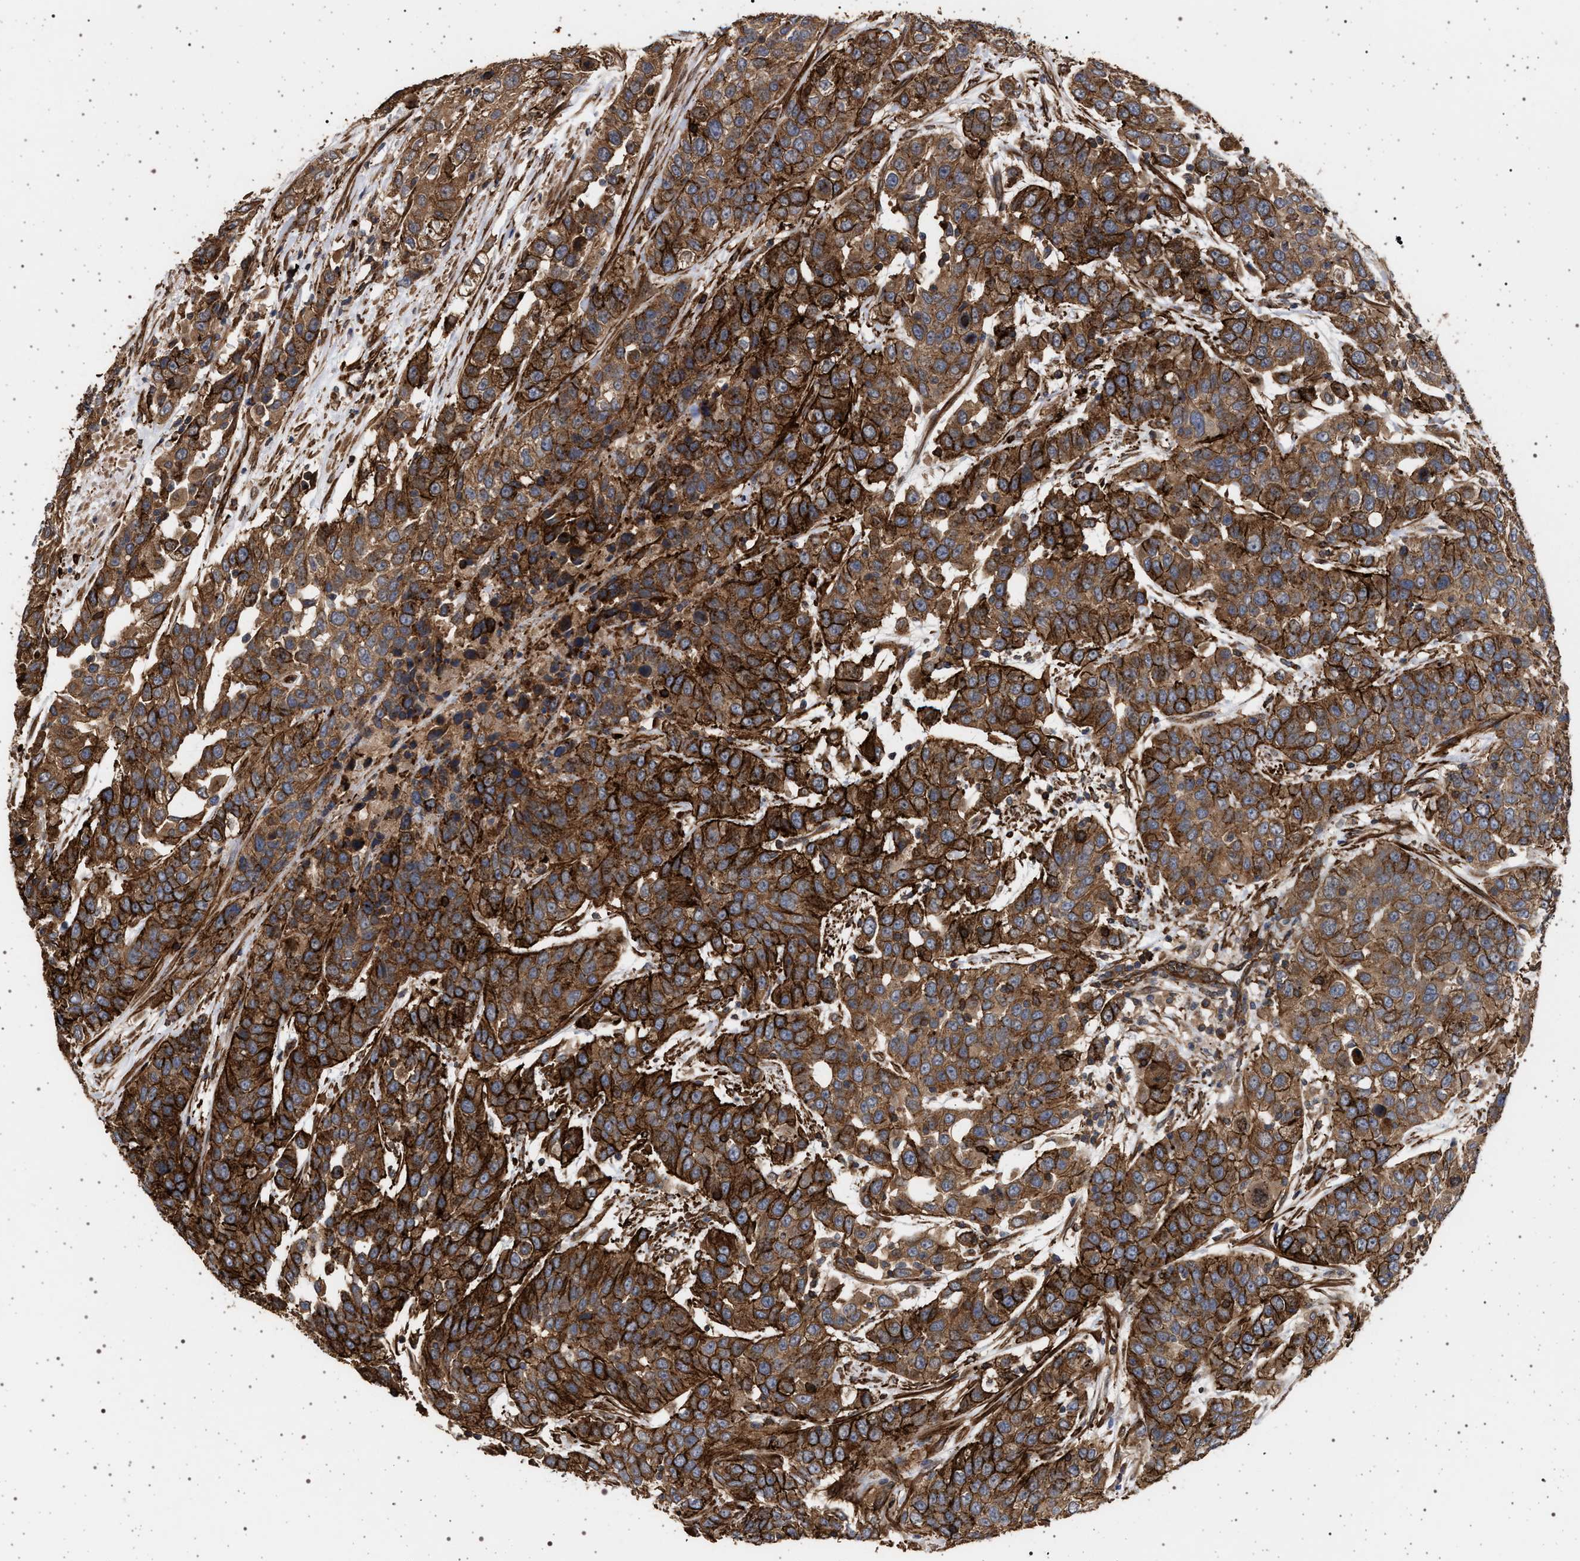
{"staining": {"intensity": "strong", "quantity": ">75%", "location": "cytoplasmic/membranous"}, "tissue": "urothelial cancer", "cell_type": "Tumor cells", "image_type": "cancer", "snomed": [{"axis": "morphology", "description": "Urothelial carcinoma, High grade"}, {"axis": "topography", "description": "Urinary bladder"}], "caption": "Immunohistochemistry staining of urothelial carcinoma (high-grade), which exhibits high levels of strong cytoplasmic/membranous expression in approximately >75% of tumor cells indicating strong cytoplasmic/membranous protein expression. The staining was performed using DAB (brown) for protein detection and nuclei were counterstained in hematoxylin (blue).", "gene": "IFT20", "patient": {"sex": "female", "age": 80}}